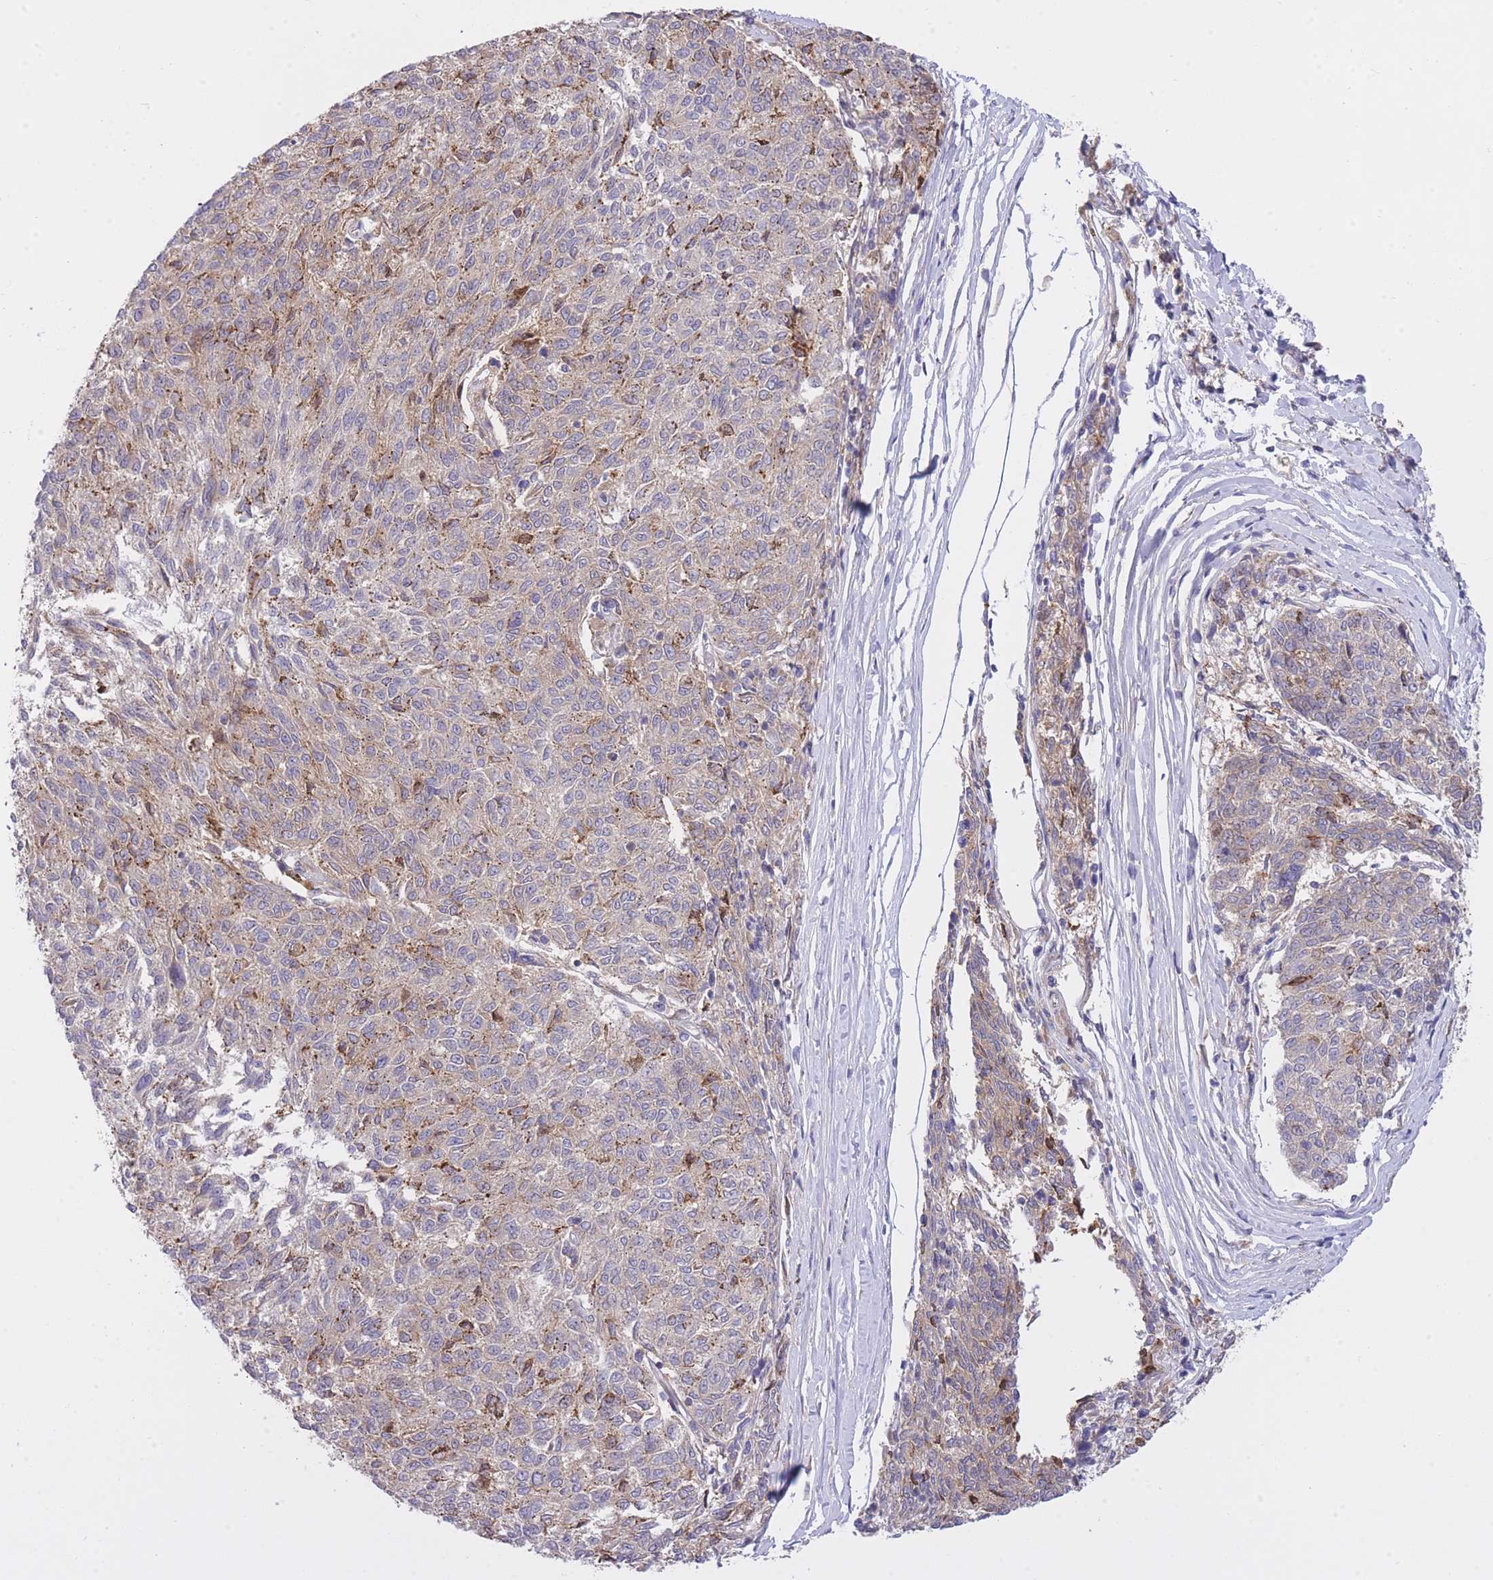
{"staining": {"intensity": "negative", "quantity": "none", "location": "none"}, "tissue": "melanoma", "cell_type": "Tumor cells", "image_type": "cancer", "snomed": [{"axis": "morphology", "description": "Malignant melanoma, NOS"}, {"axis": "topography", "description": "Skin"}], "caption": "IHC photomicrograph of melanoma stained for a protein (brown), which reveals no staining in tumor cells. The staining was performed using DAB to visualize the protein expression in brown, while the nuclei were stained in blue with hematoxylin (Magnification: 20x).", "gene": "EIF2B2", "patient": {"sex": "female", "age": 72}}